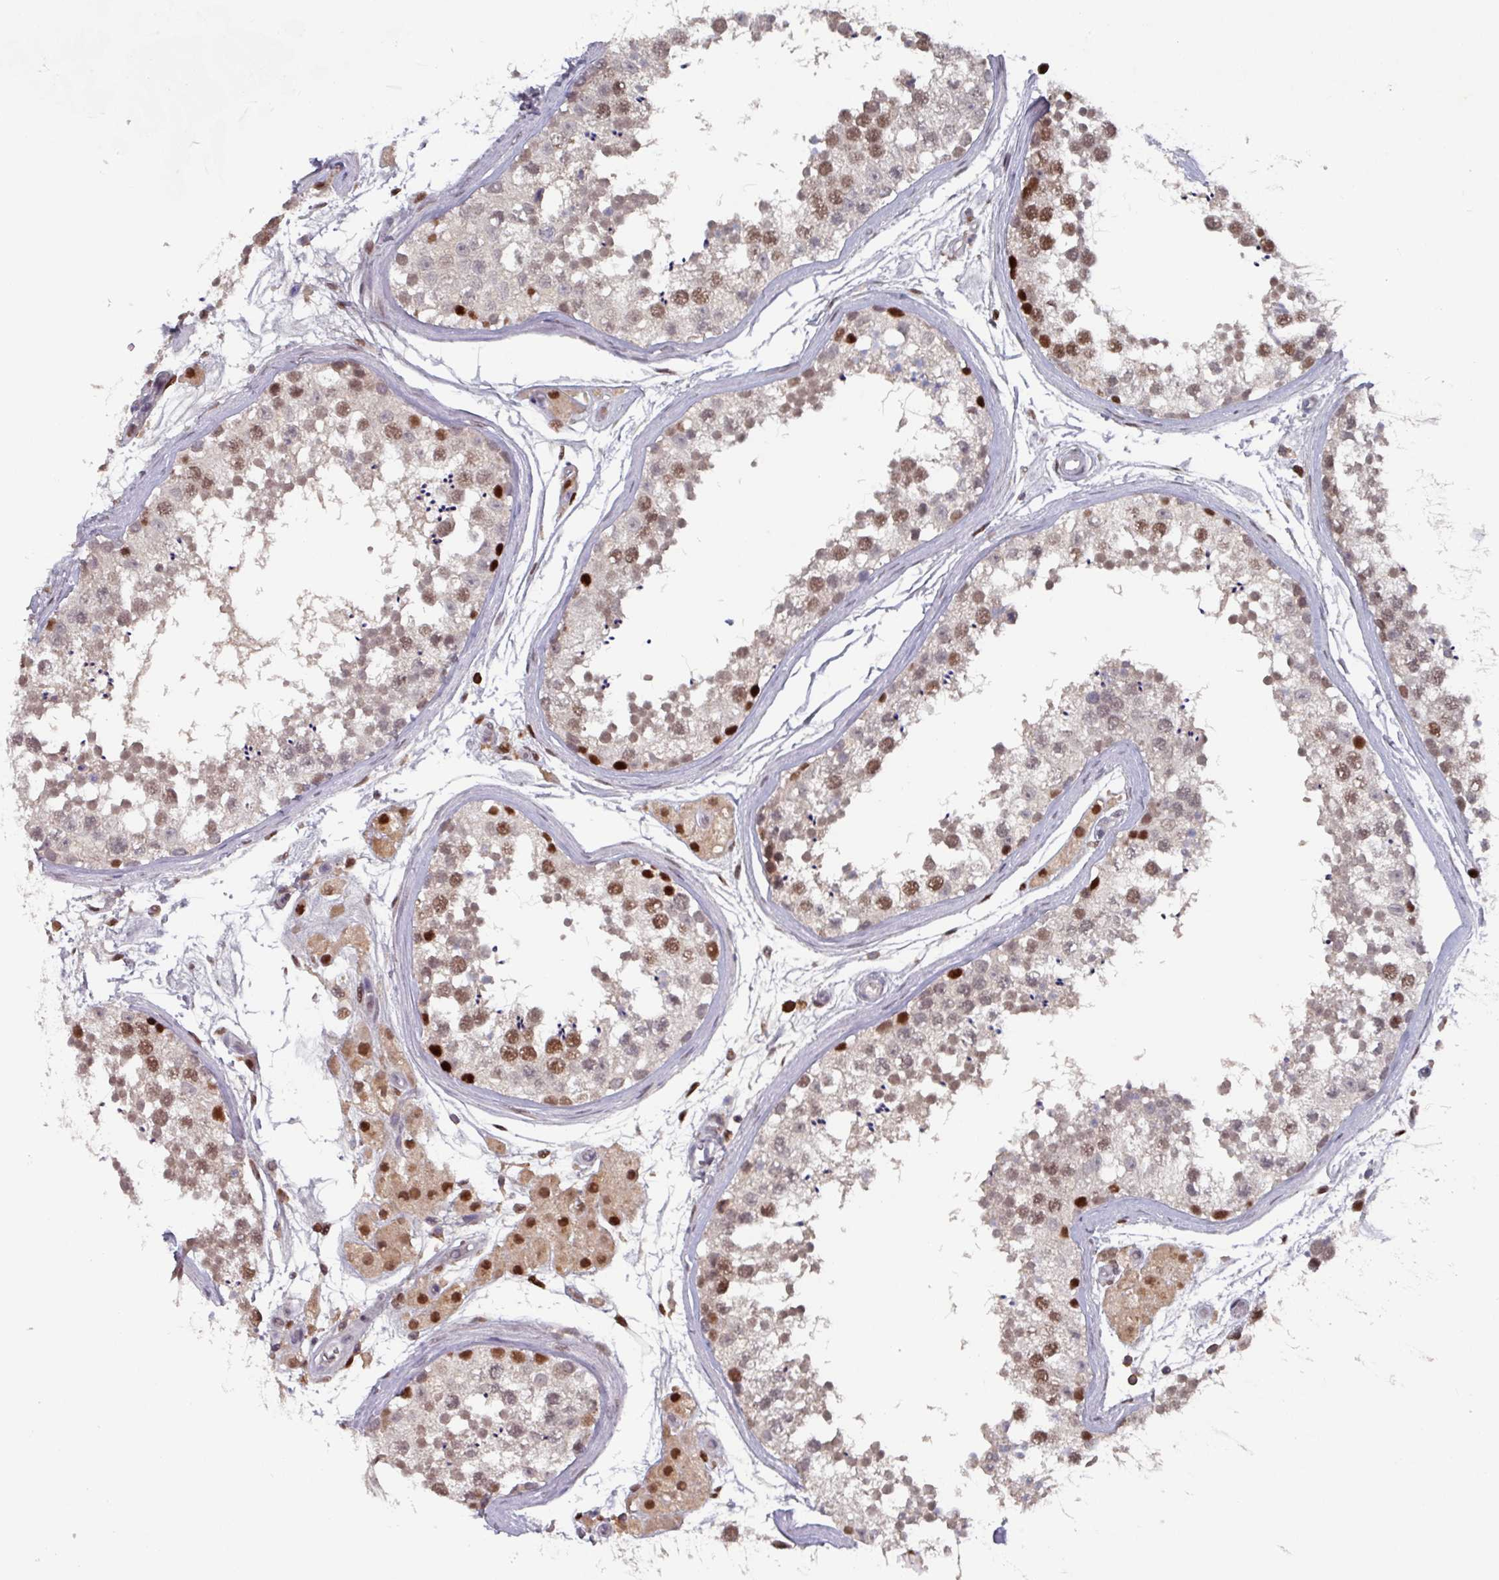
{"staining": {"intensity": "strong", "quantity": "25%-75%", "location": "nuclear"}, "tissue": "testis", "cell_type": "Cells in seminiferous ducts", "image_type": "normal", "snomed": [{"axis": "morphology", "description": "Normal tissue, NOS"}, {"axis": "topography", "description": "Testis"}], "caption": "High-magnification brightfield microscopy of unremarkable testis stained with DAB (3,3'-diaminobenzidine) (brown) and counterstained with hematoxylin (blue). cells in seminiferous ducts exhibit strong nuclear positivity is appreciated in approximately25%-75% of cells.", "gene": "PRRX1", "patient": {"sex": "male", "age": 56}}